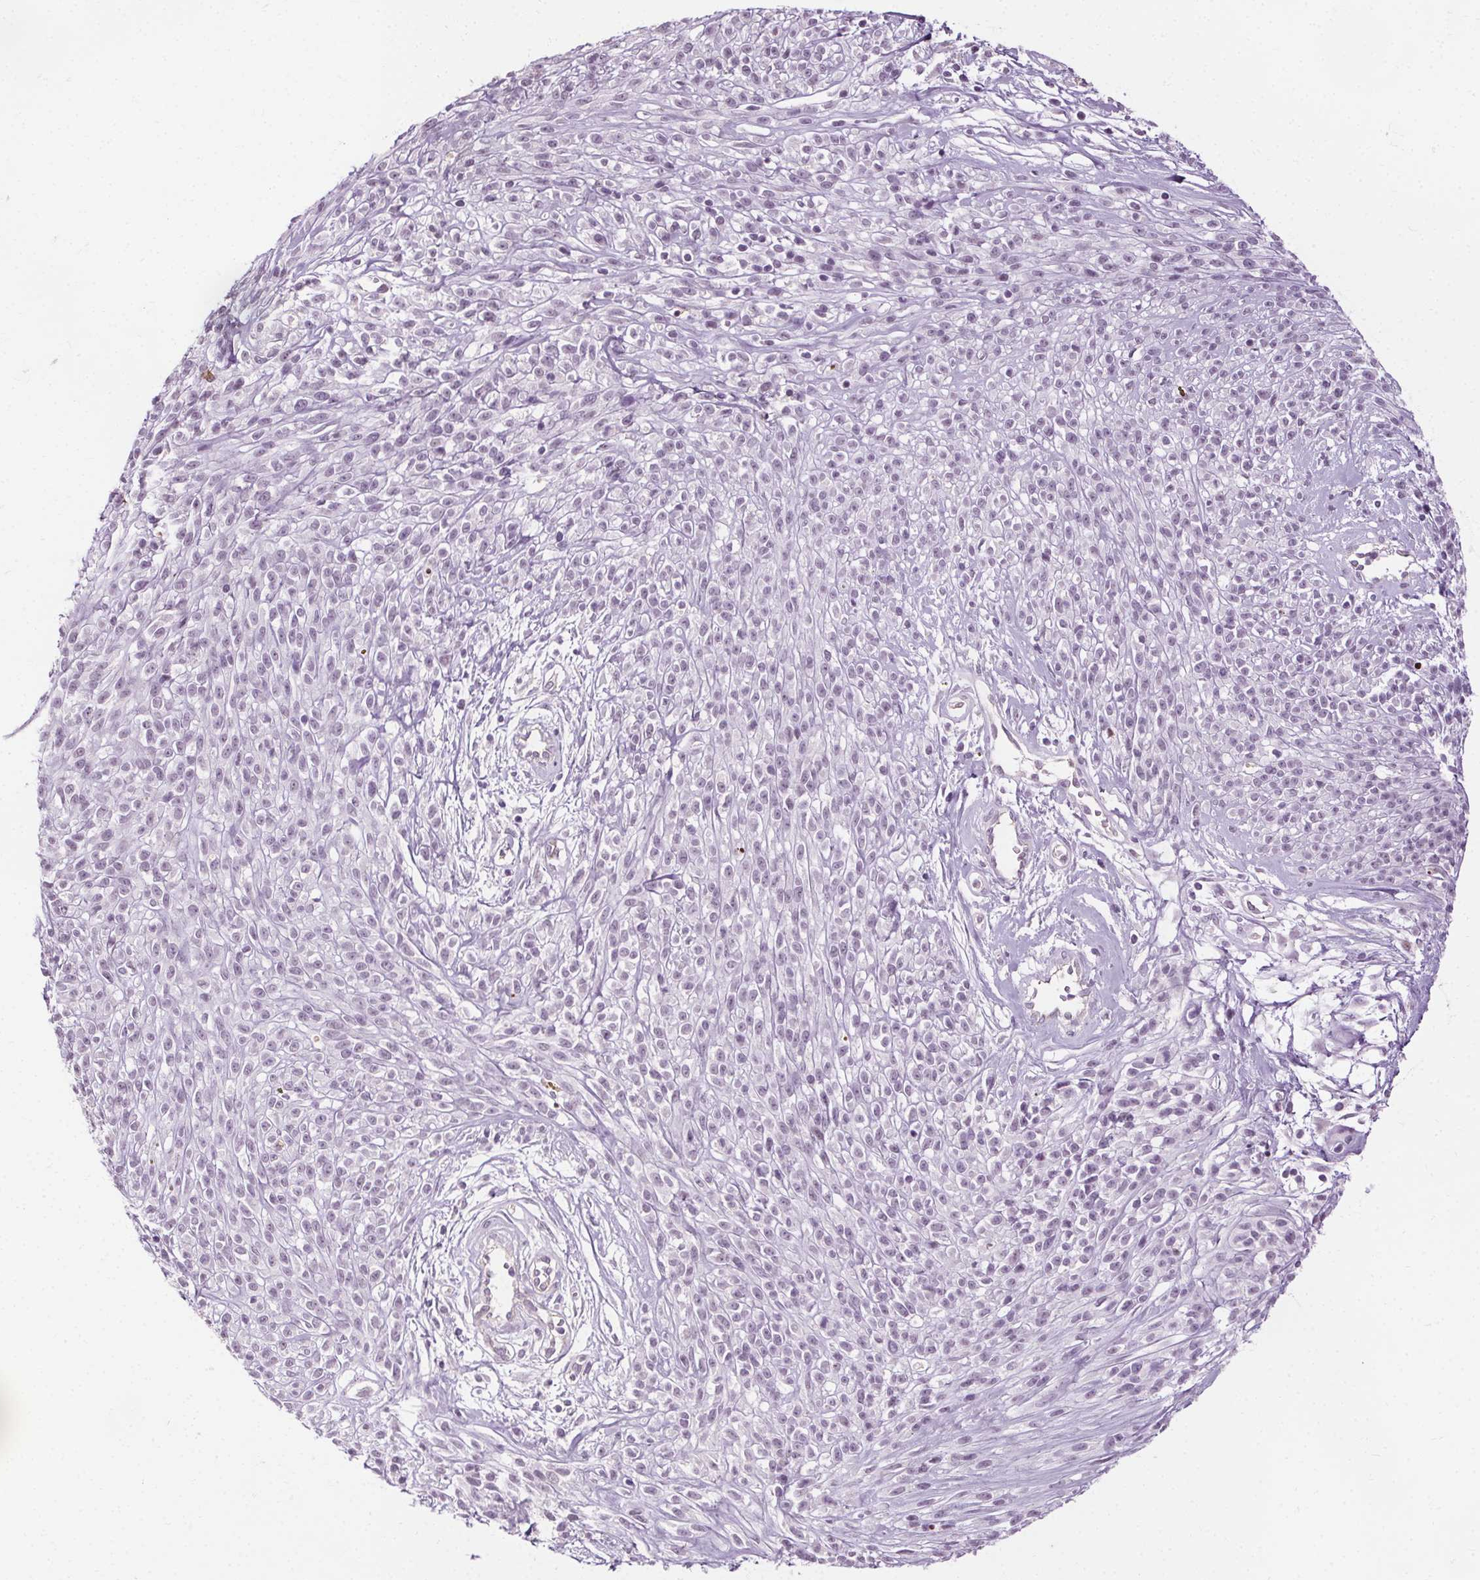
{"staining": {"intensity": "negative", "quantity": "none", "location": "none"}, "tissue": "melanoma", "cell_type": "Tumor cells", "image_type": "cancer", "snomed": [{"axis": "morphology", "description": "Malignant melanoma, NOS"}, {"axis": "topography", "description": "Skin"}, {"axis": "topography", "description": "Skin of trunk"}], "caption": "High power microscopy micrograph of an IHC histopathology image of malignant melanoma, revealing no significant expression in tumor cells.", "gene": "CEBPA", "patient": {"sex": "male", "age": 74}}